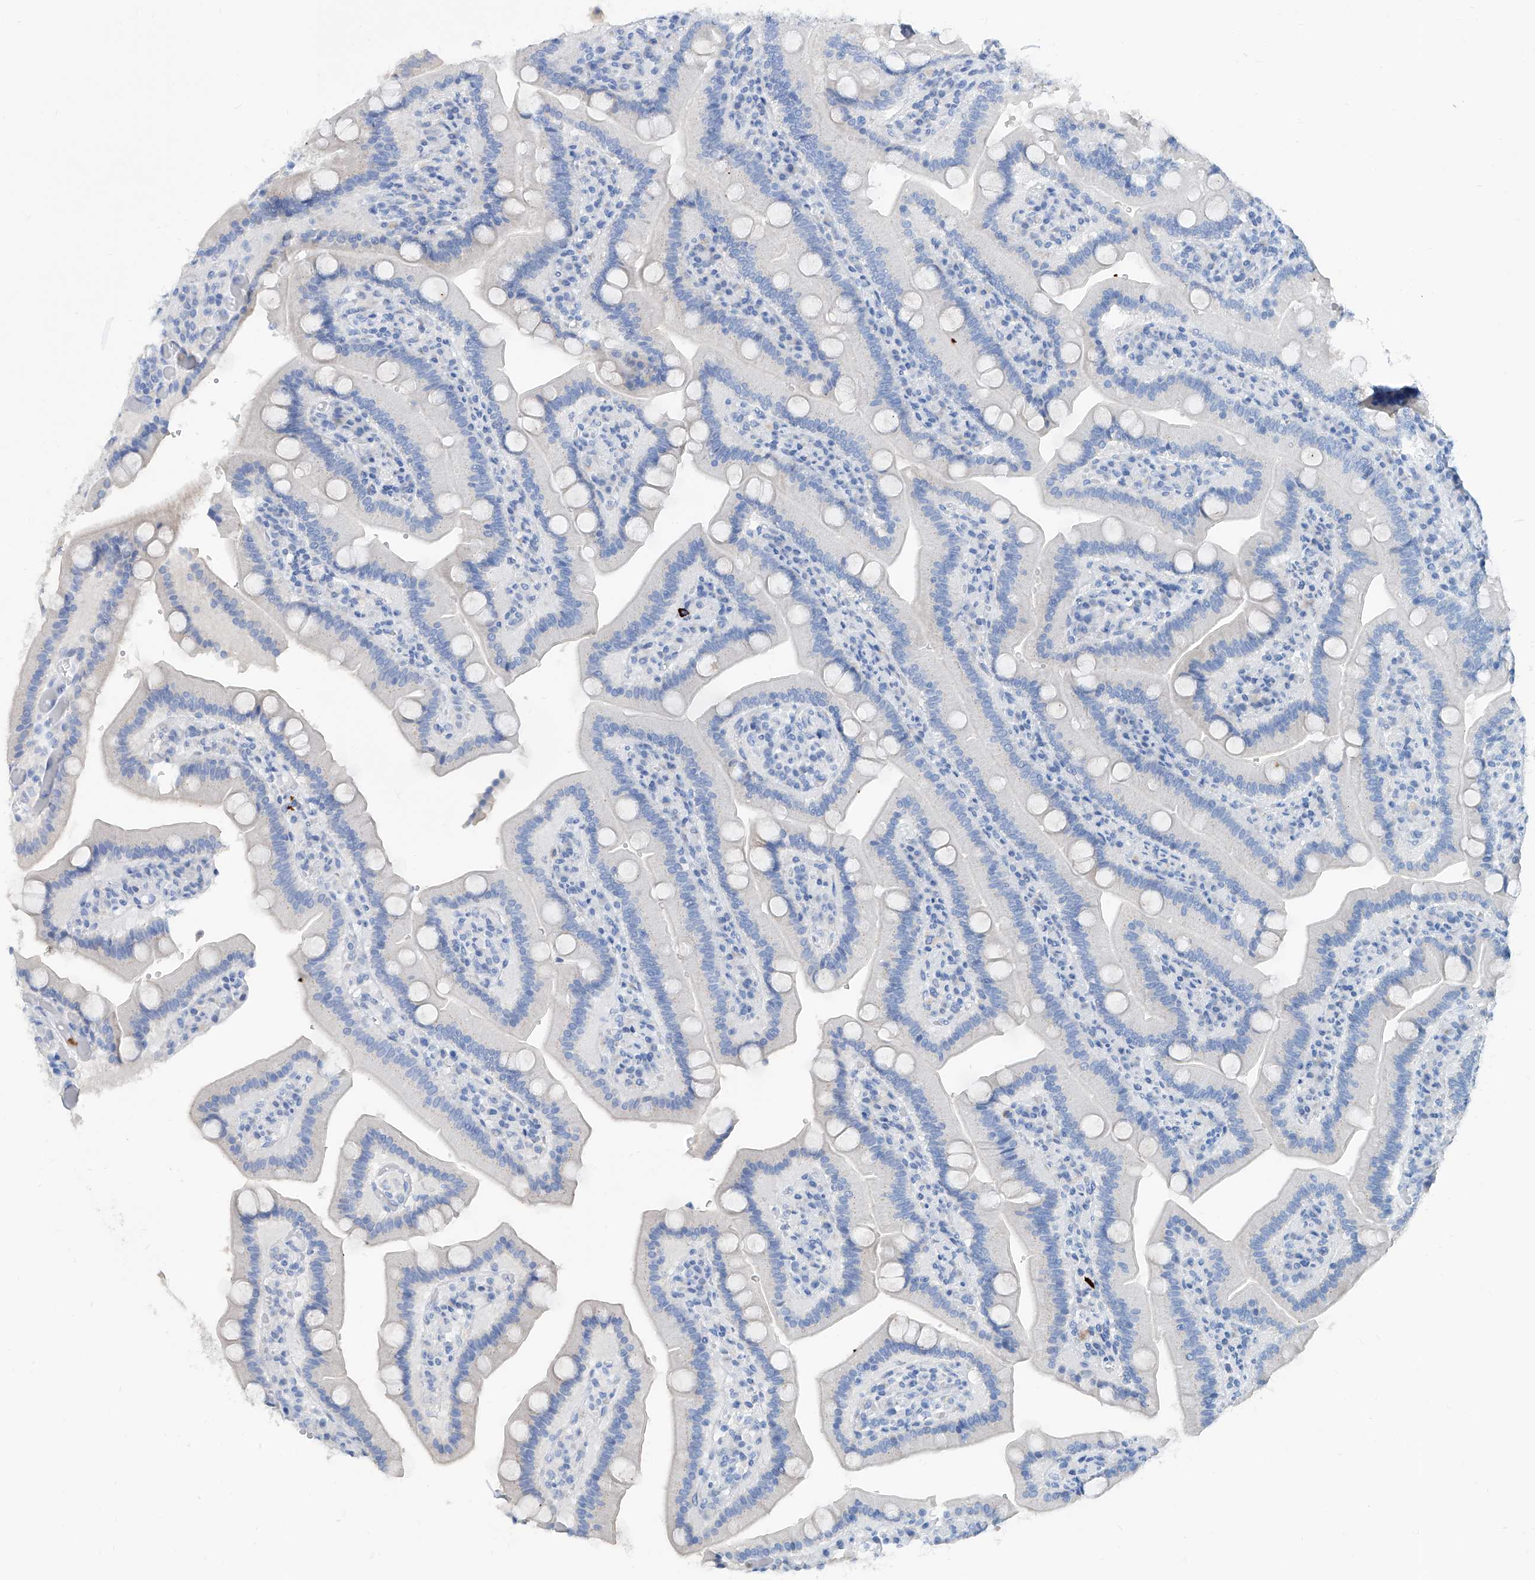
{"staining": {"intensity": "negative", "quantity": "none", "location": "none"}, "tissue": "duodenum", "cell_type": "Glandular cells", "image_type": "normal", "snomed": [{"axis": "morphology", "description": "Normal tissue, NOS"}, {"axis": "topography", "description": "Duodenum"}], "caption": "This is a micrograph of IHC staining of benign duodenum, which shows no expression in glandular cells. (DAB (3,3'-diaminobenzidine) IHC visualized using brightfield microscopy, high magnification).", "gene": "SLC25A29", "patient": {"sex": "female", "age": 62}}